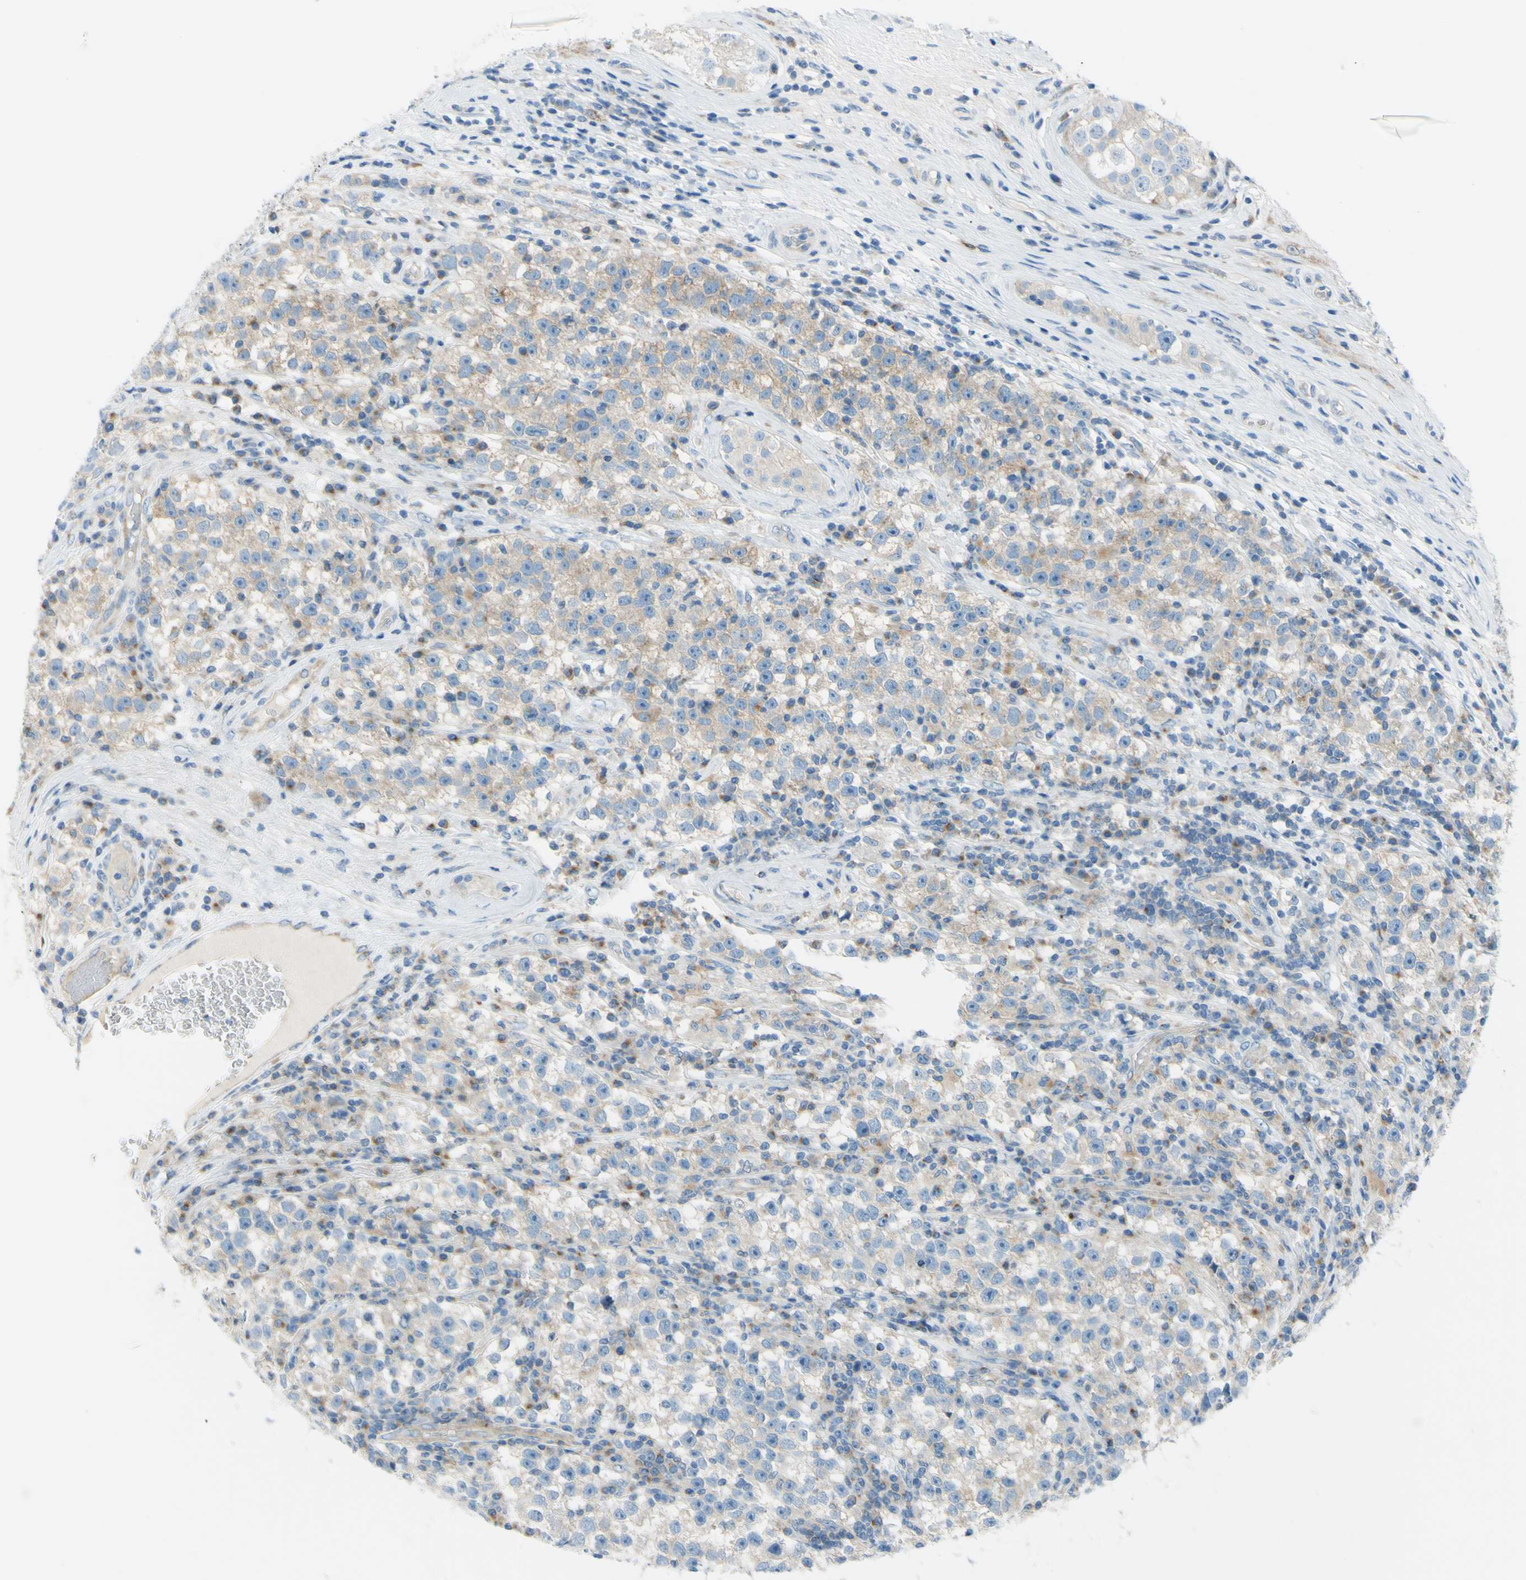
{"staining": {"intensity": "moderate", "quantity": "25%-75%", "location": "cytoplasmic/membranous"}, "tissue": "testis cancer", "cell_type": "Tumor cells", "image_type": "cancer", "snomed": [{"axis": "morphology", "description": "Seminoma, NOS"}, {"axis": "topography", "description": "Testis"}], "caption": "Protein expression analysis of testis seminoma demonstrates moderate cytoplasmic/membranous staining in approximately 25%-75% of tumor cells. (Stains: DAB in brown, nuclei in blue, Microscopy: brightfield microscopy at high magnification).", "gene": "FRMD4B", "patient": {"sex": "male", "age": 22}}